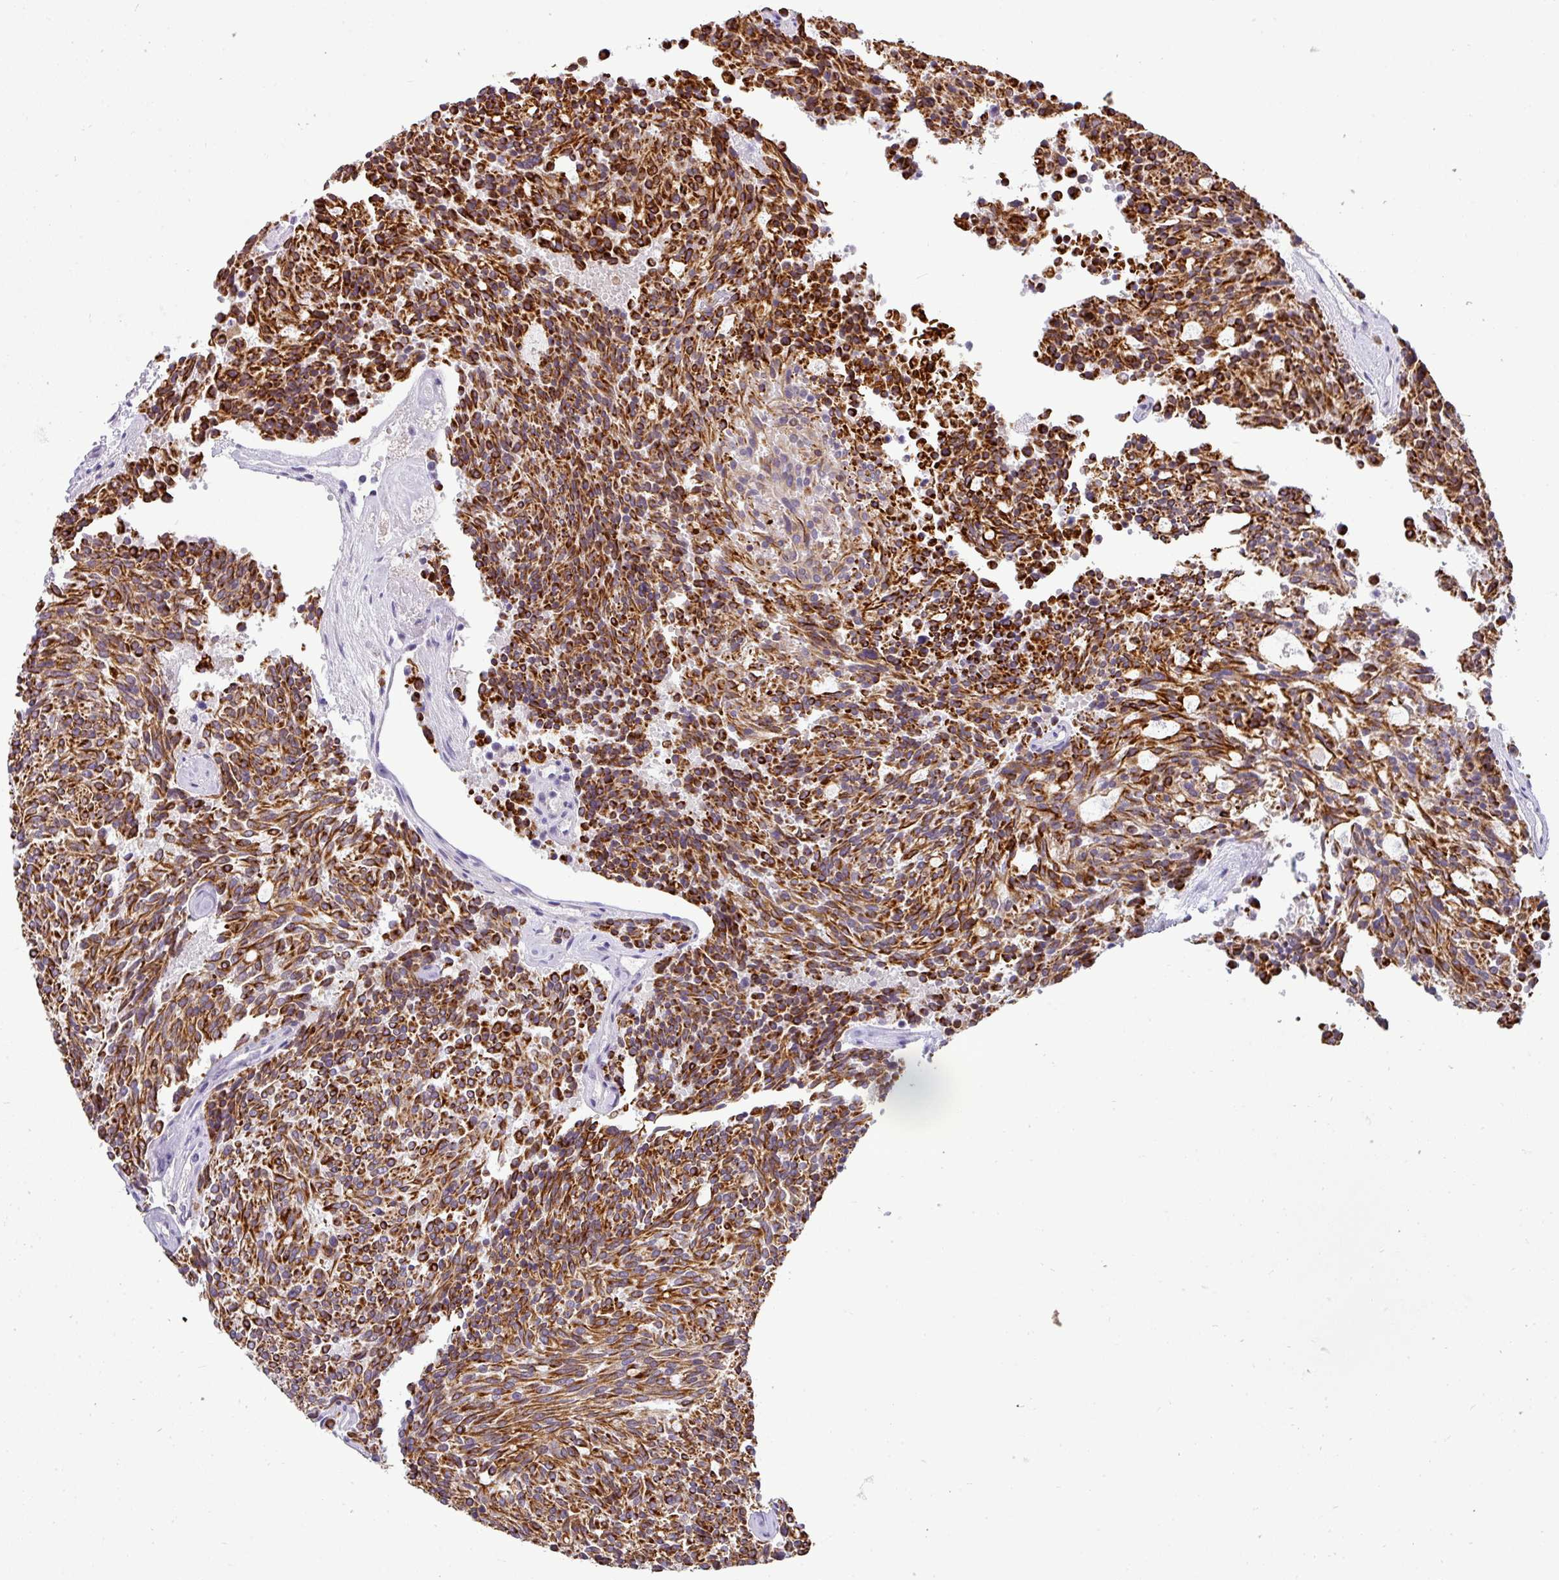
{"staining": {"intensity": "strong", "quantity": ">75%", "location": "cytoplasmic/membranous"}, "tissue": "carcinoid", "cell_type": "Tumor cells", "image_type": "cancer", "snomed": [{"axis": "morphology", "description": "Carcinoid, malignant, NOS"}, {"axis": "topography", "description": "Pancreas"}], "caption": "This image reveals malignant carcinoid stained with immunohistochemistry to label a protein in brown. The cytoplasmic/membranous of tumor cells show strong positivity for the protein. Nuclei are counter-stained blue.", "gene": "ASXL3", "patient": {"sex": "female", "age": 54}}